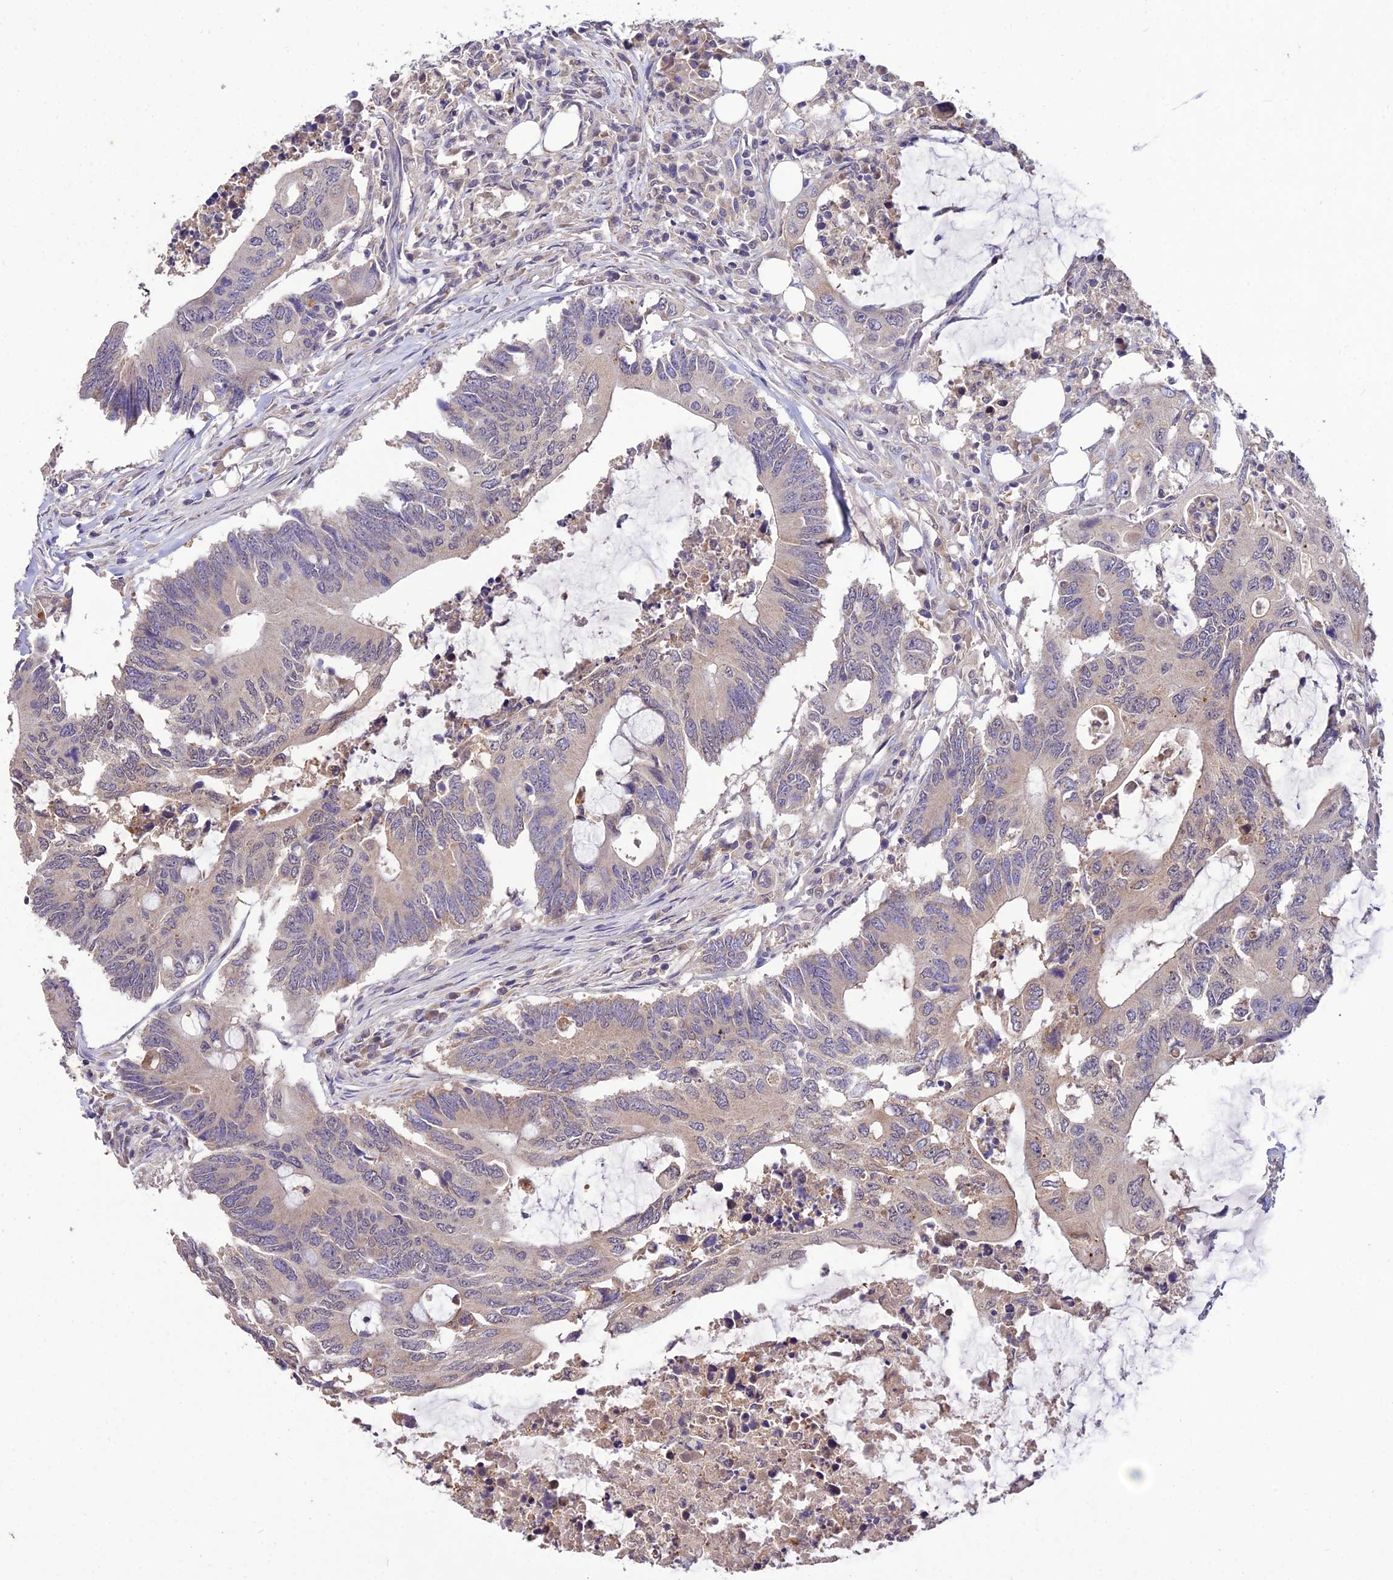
{"staining": {"intensity": "moderate", "quantity": "<25%", "location": "nuclear"}, "tissue": "colorectal cancer", "cell_type": "Tumor cells", "image_type": "cancer", "snomed": [{"axis": "morphology", "description": "Adenocarcinoma, NOS"}, {"axis": "topography", "description": "Colon"}], "caption": "This is an image of immunohistochemistry (IHC) staining of colorectal cancer (adenocarcinoma), which shows moderate expression in the nuclear of tumor cells.", "gene": "PGK1", "patient": {"sex": "male", "age": 71}}